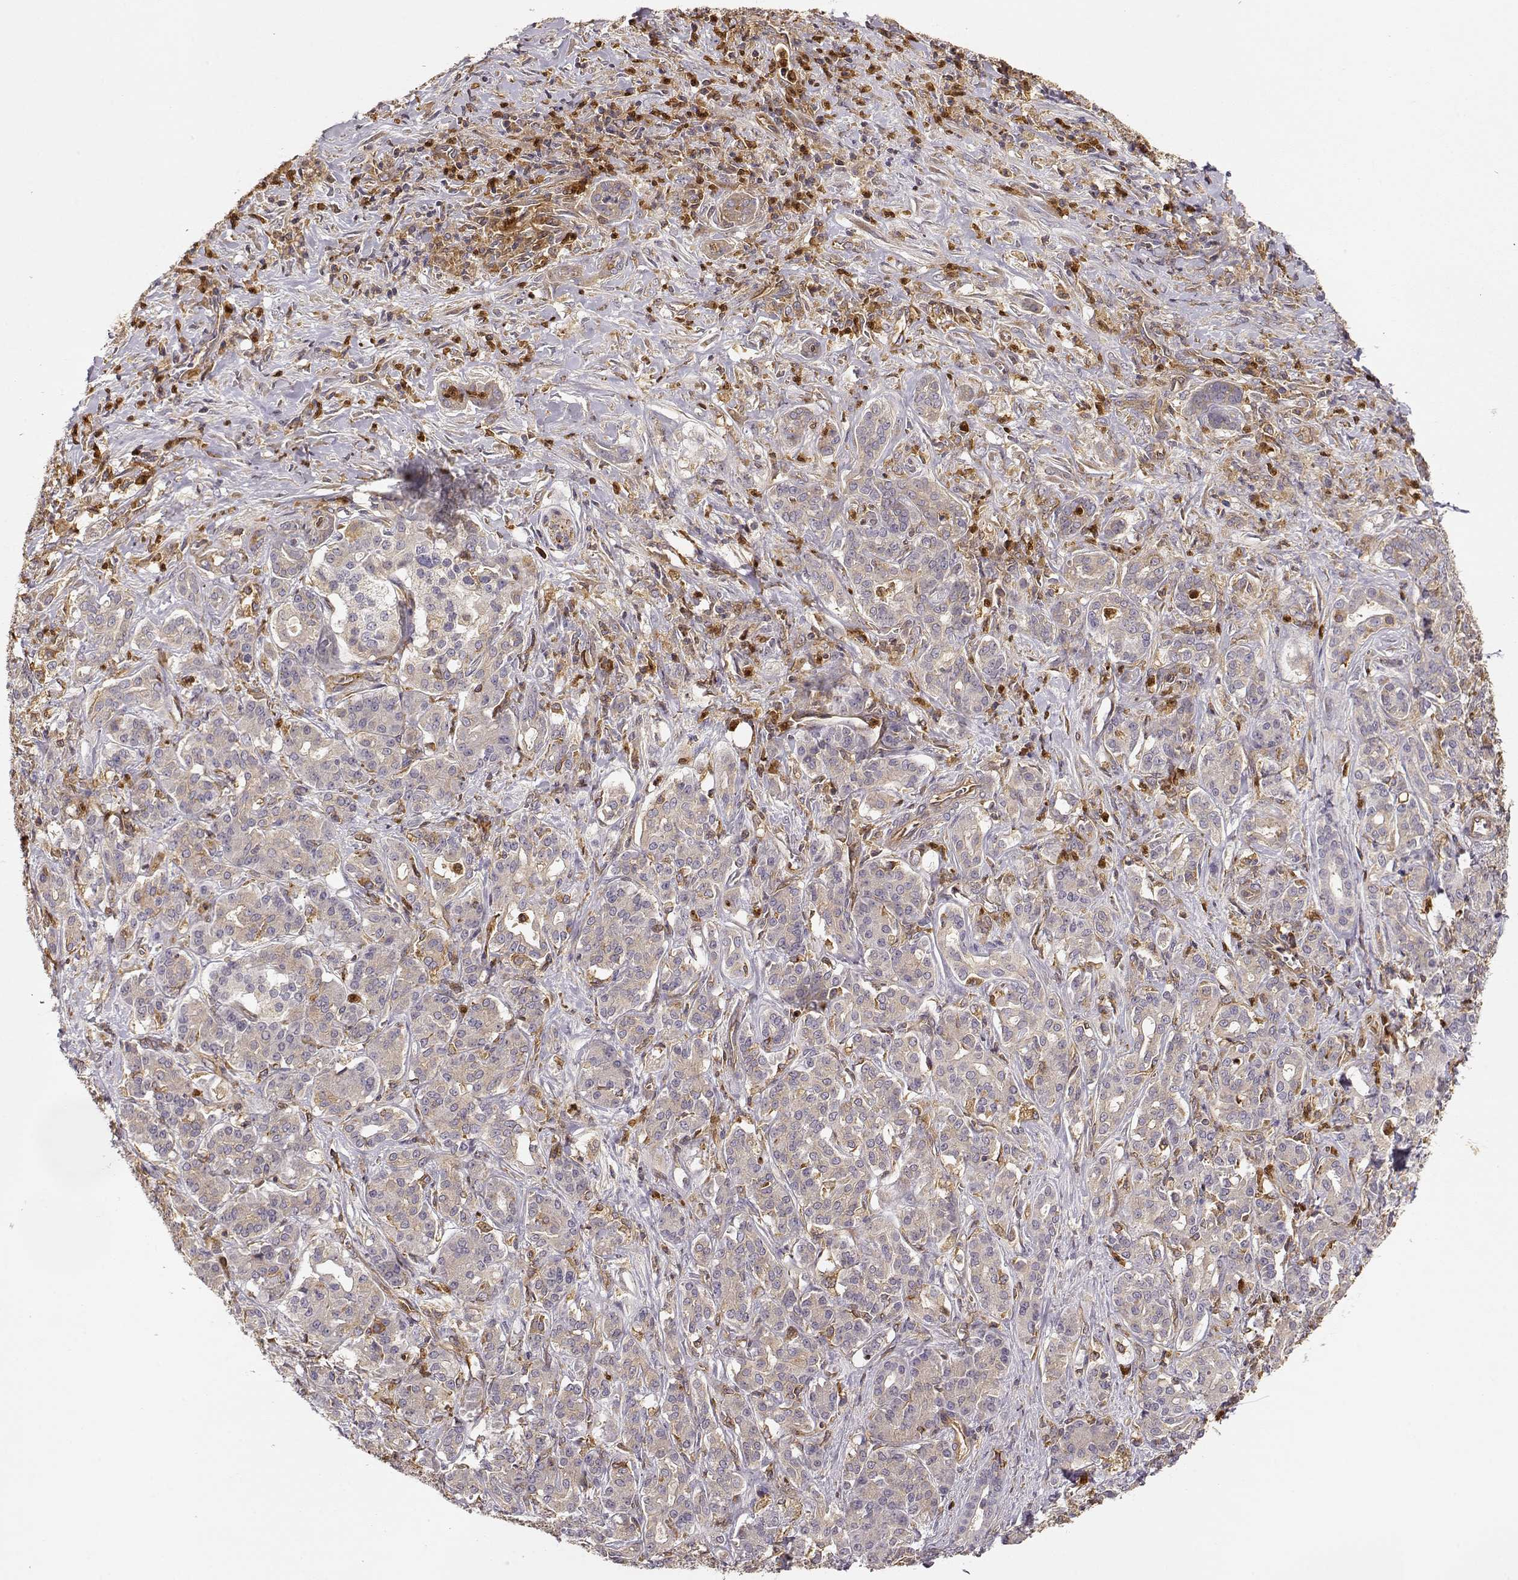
{"staining": {"intensity": "weak", "quantity": ">75%", "location": "cytoplasmic/membranous"}, "tissue": "pancreatic cancer", "cell_type": "Tumor cells", "image_type": "cancer", "snomed": [{"axis": "morphology", "description": "Normal tissue, NOS"}, {"axis": "morphology", "description": "Inflammation, NOS"}, {"axis": "morphology", "description": "Adenocarcinoma, NOS"}, {"axis": "topography", "description": "Pancreas"}], "caption": "The micrograph demonstrates a brown stain indicating the presence of a protein in the cytoplasmic/membranous of tumor cells in pancreatic cancer.", "gene": "ARHGEF2", "patient": {"sex": "male", "age": 57}}